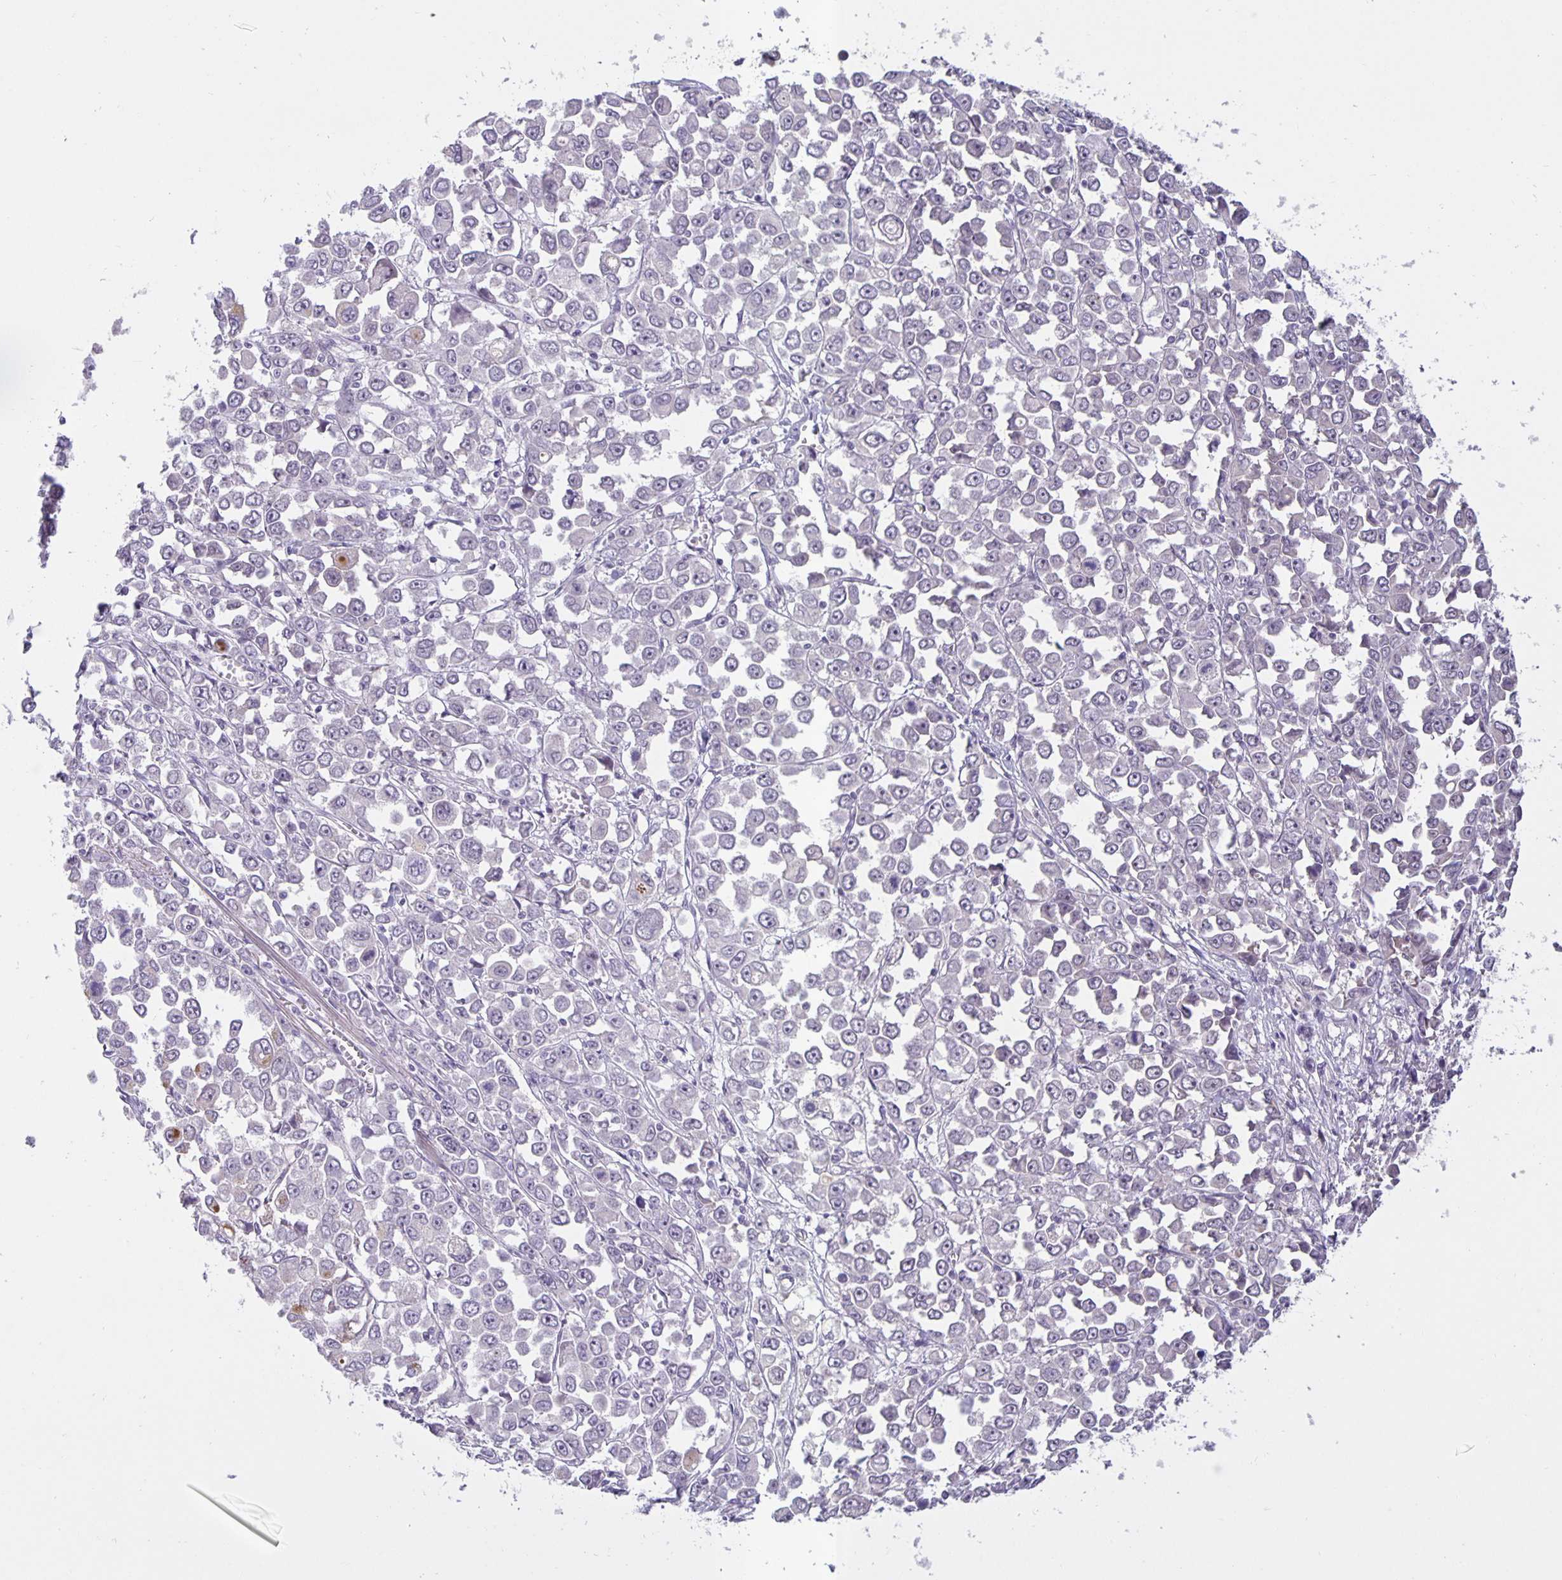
{"staining": {"intensity": "negative", "quantity": "none", "location": "none"}, "tissue": "stomach cancer", "cell_type": "Tumor cells", "image_type": "cancer", "snomed": [{"axis": "morphology", "description": "Adenocarcinoma, NOS"}, {"axis": "topography", "description": "Stomach, upper"}], "caption": "The image exhibits no significant expression in tumor cells of stomach adenocarcinoma.", "gene": "ARVCF", "patient": {"sex": "male", "age": 70}}